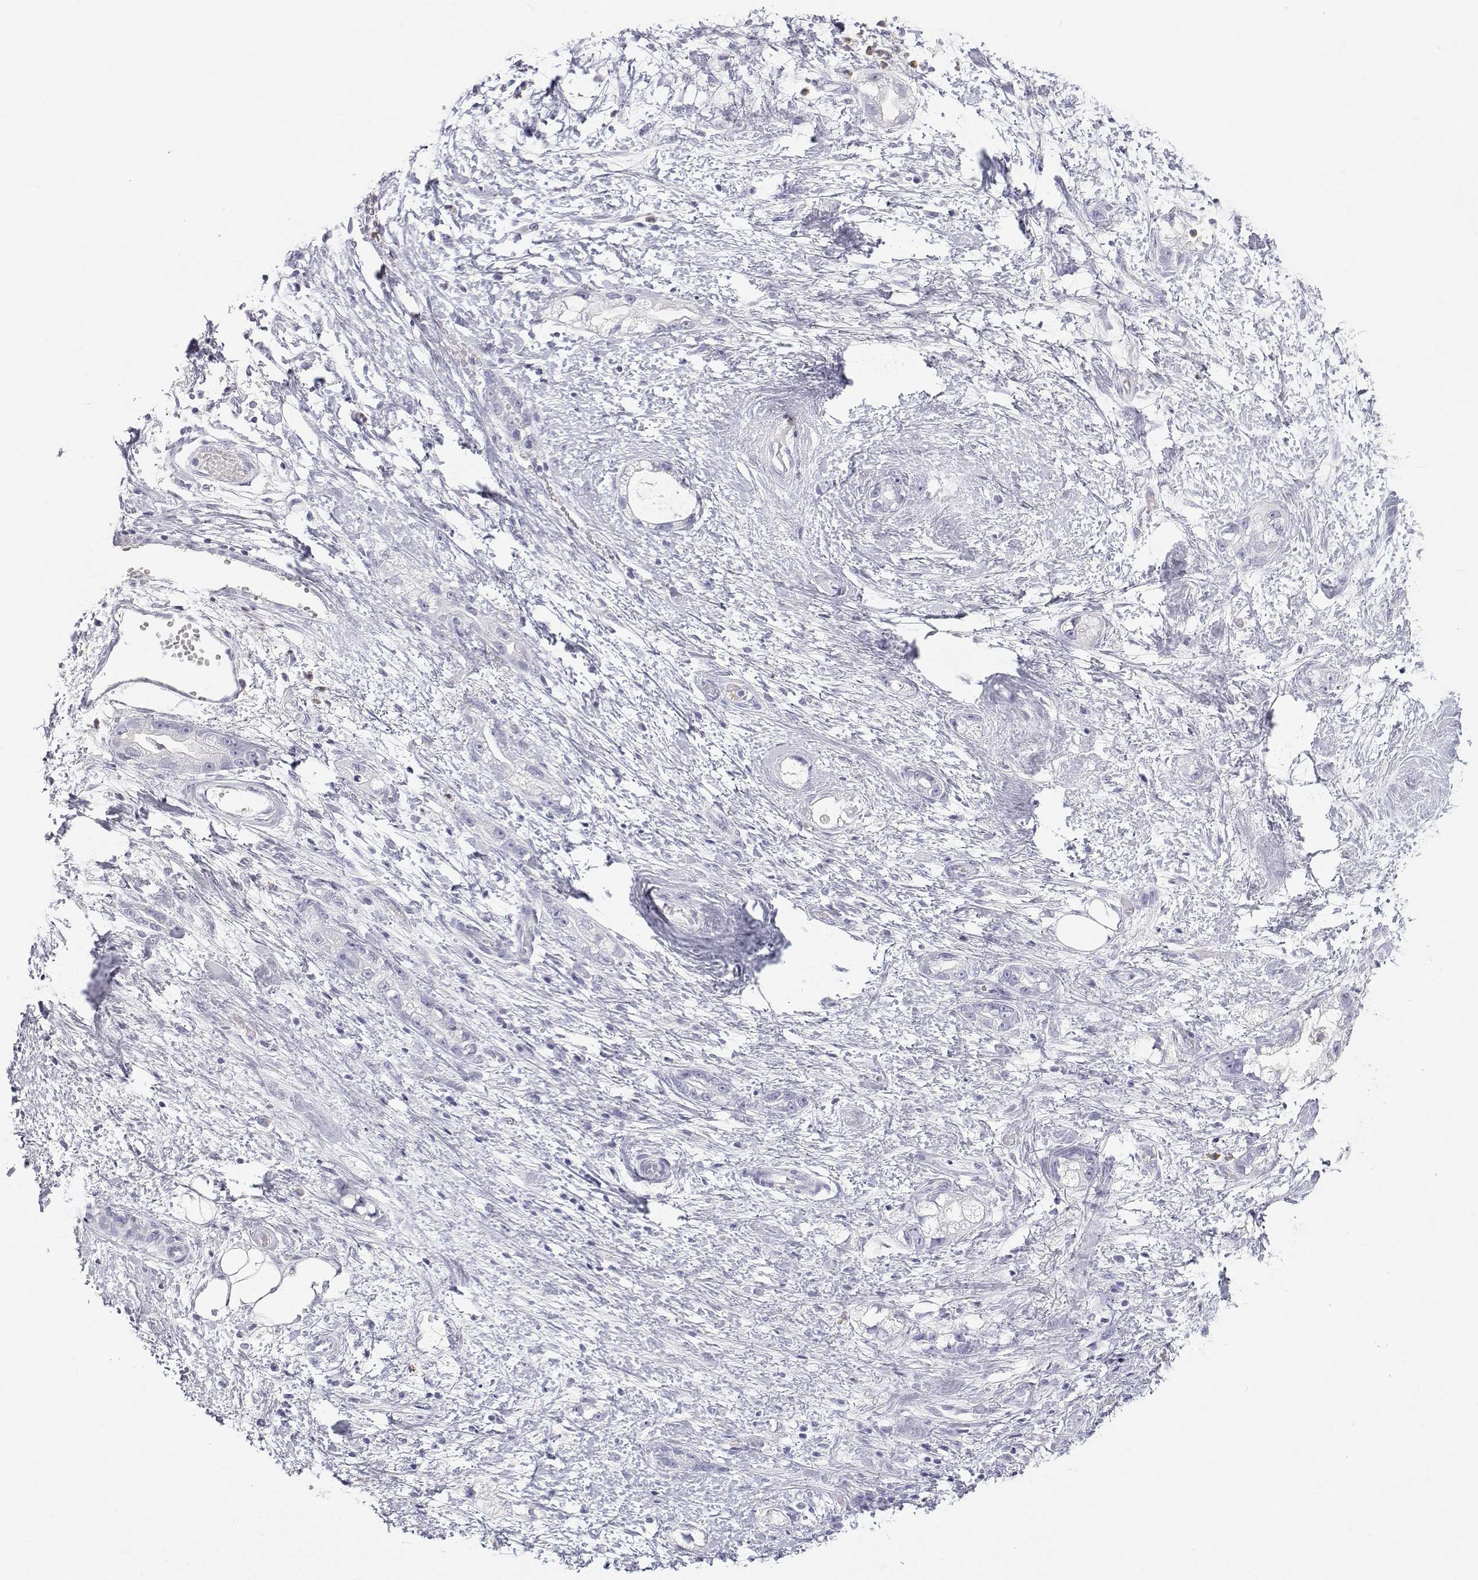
{"staining": {"intensity": "negative", "quantity": "none", "location": "none"}, "tissue": "stomach cancer", "cell_type": "Tumor cells", "image_type": "cancer", "snomed": [{"axis": "morphology", "description": "Adenocarcinoma, NOS"}, {"axis": "topography", "description": "Stomach"}], "caption": "Tumor cells show no significant protein staining in adenocarcinoma (stomach).", "gene": "SFTPB", "patient": {"sex": "male", "age": 55}}